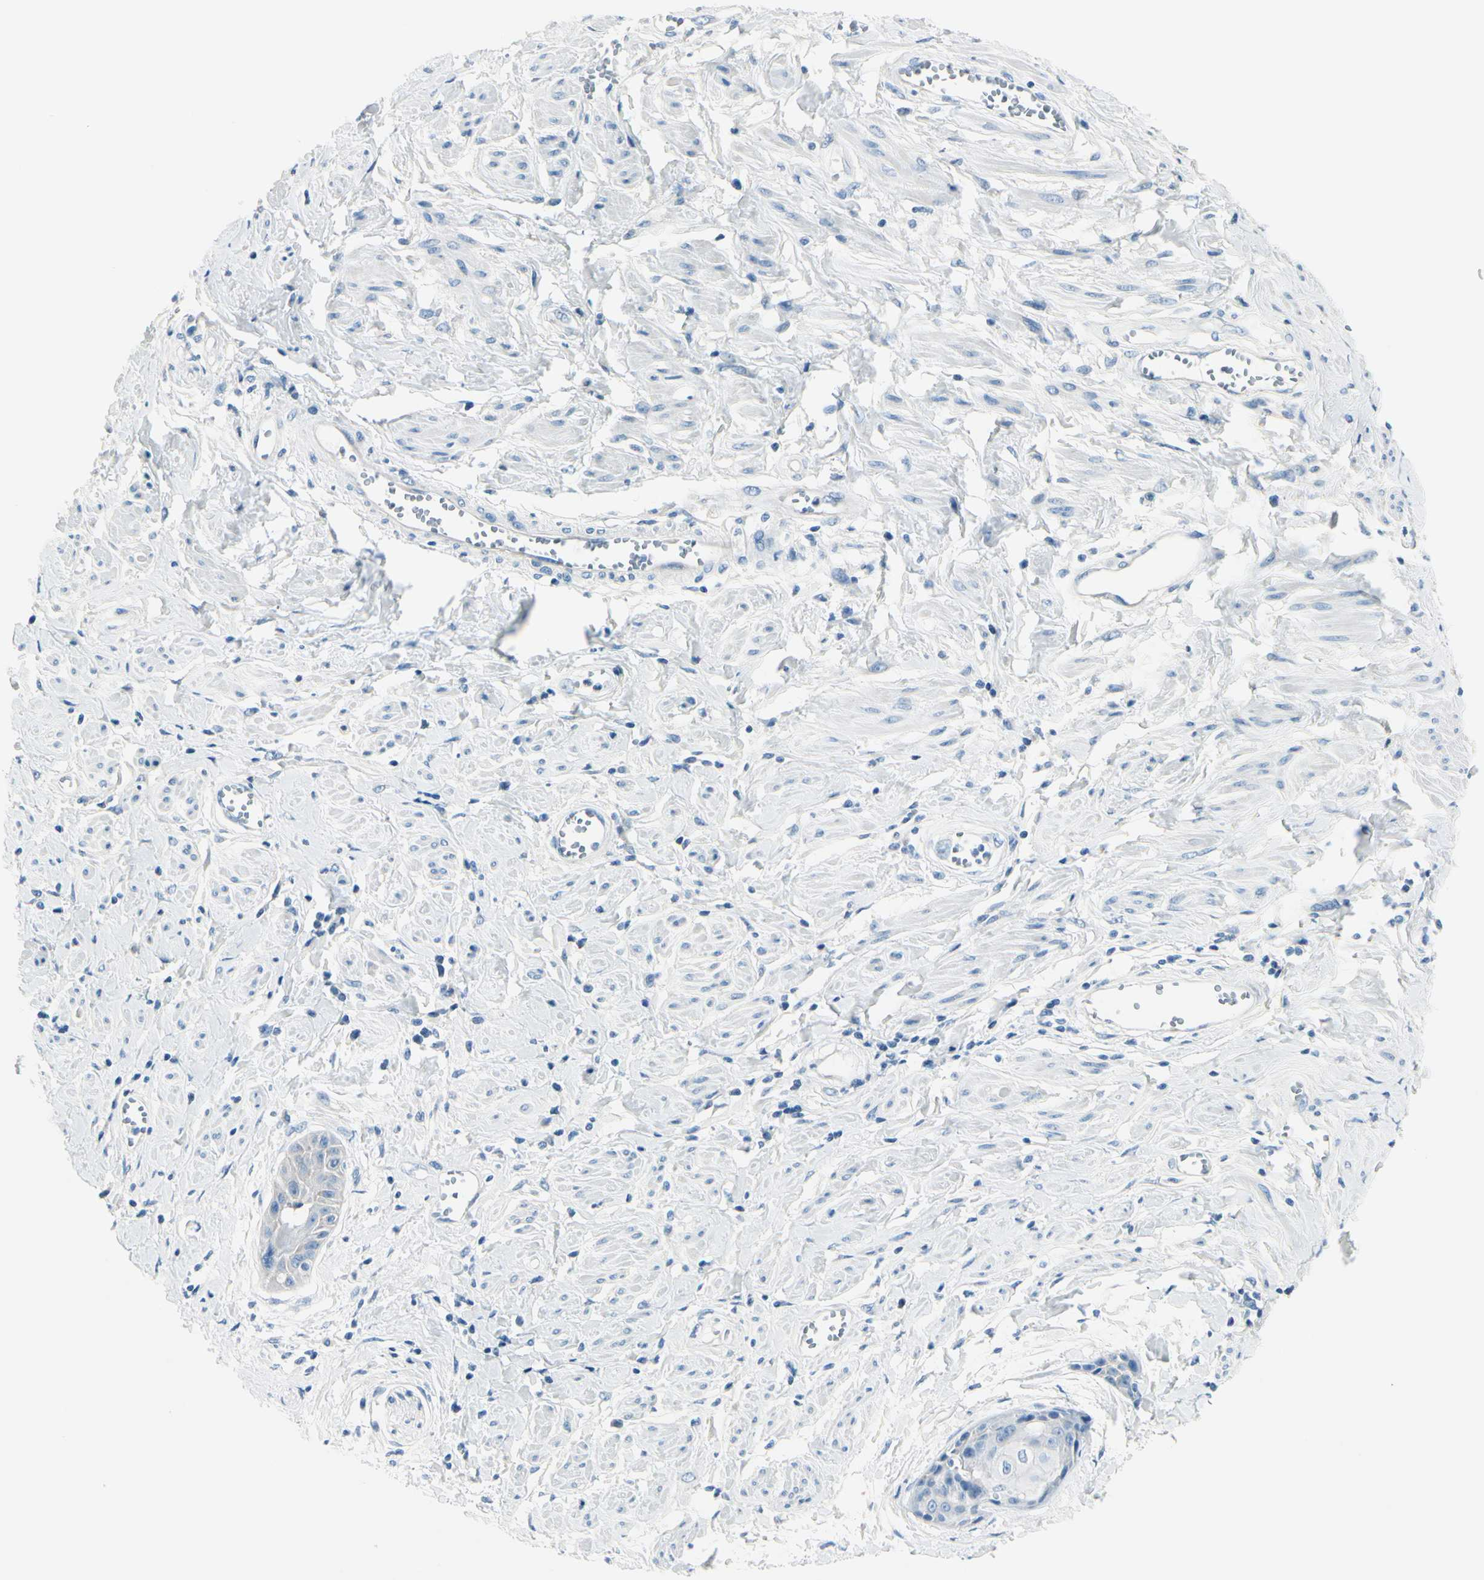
{"staining": {"intensity": "negative", "quantity": "none", "location": "none"}, "tissue": "cervical cancer", "cell_type": "Tumor cells", "image_type": "cancer", "snomed": [{"axis": "morphology", "description": "Squamous cell carcinoma, NOS"}, {"axis": "topography", "description": "Cervix"}], "caption": "This is an immunohistochemistry (IHC) histopathology image of cervical squamous cell carcinoma. There is no staining in tumor cells.", "gene": "PEBP1", "patient": {"sex": "female", "age": 57}}